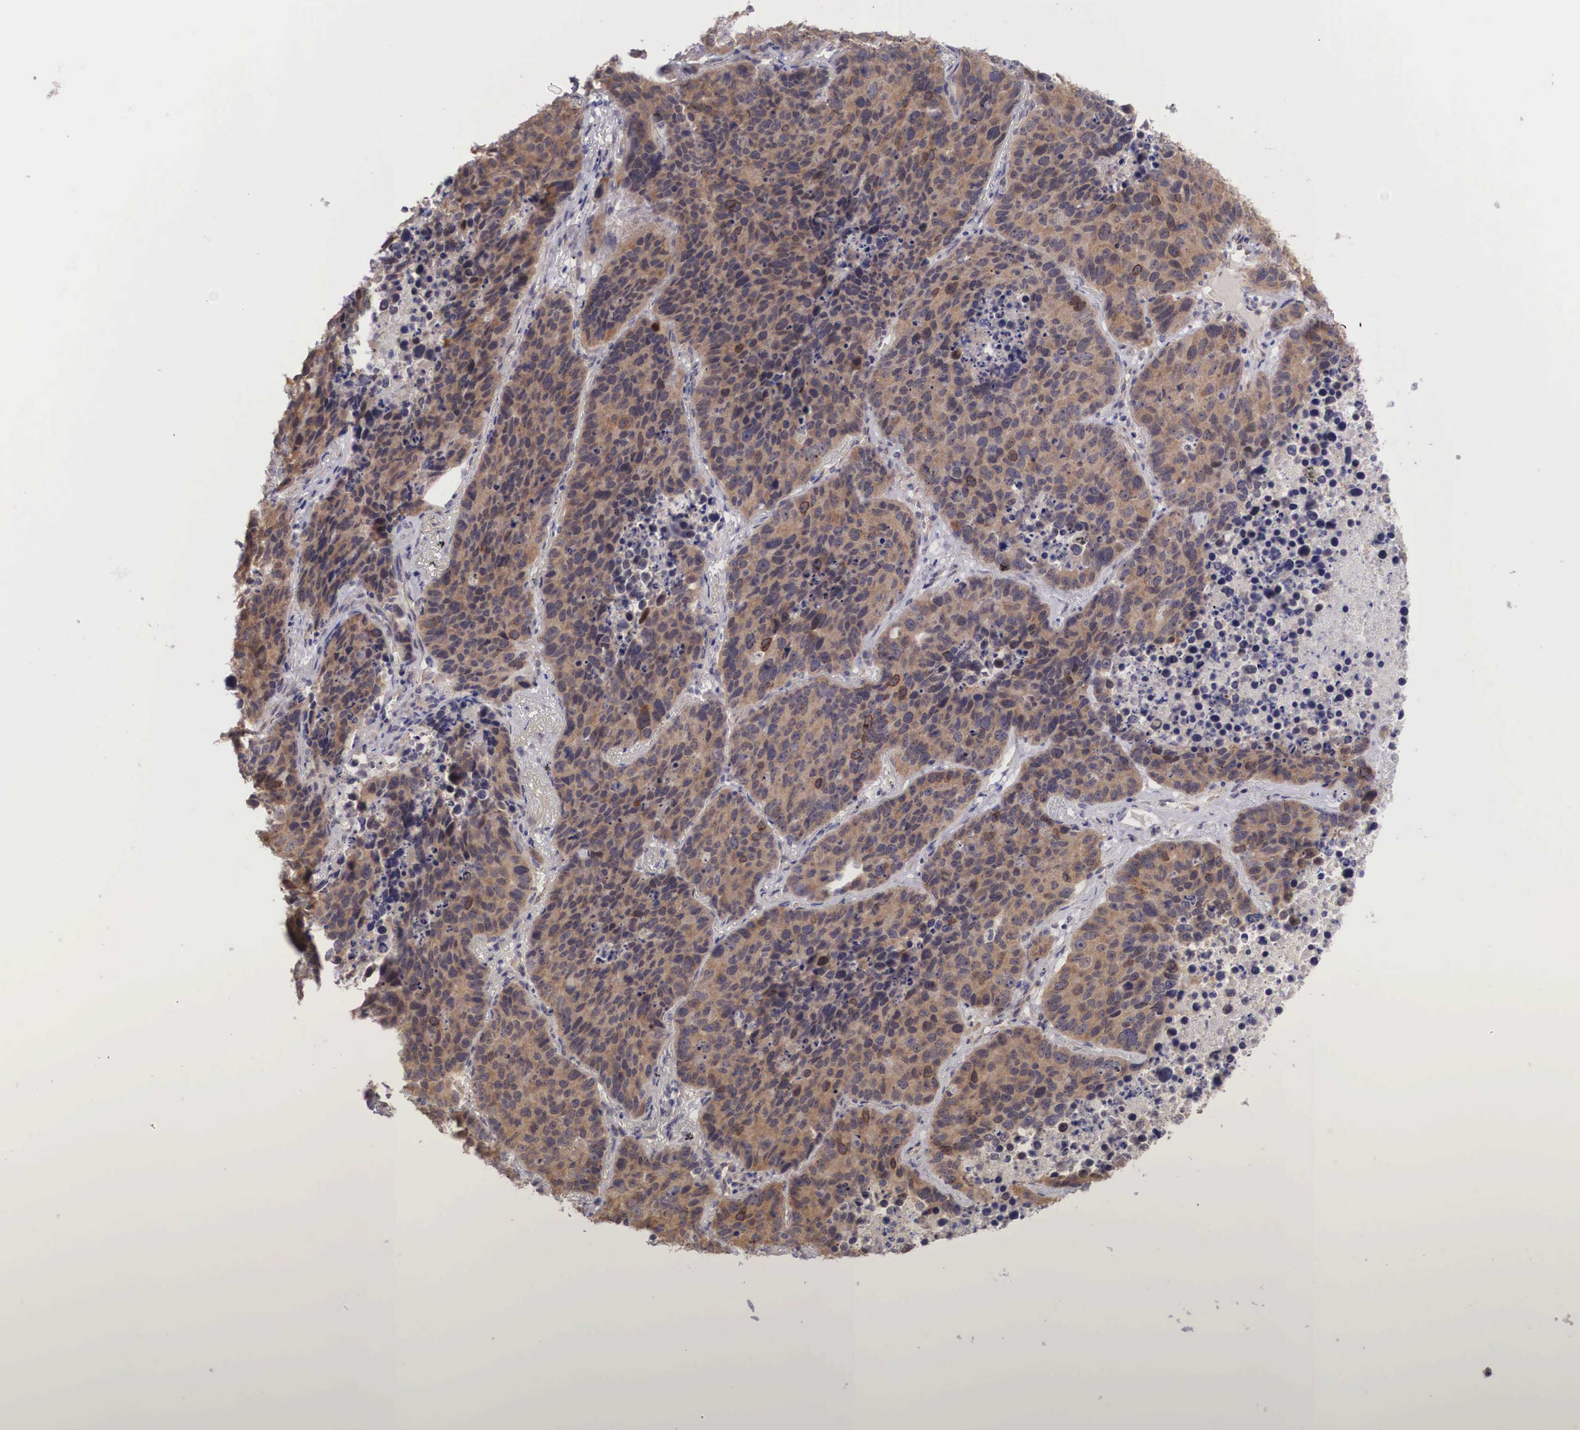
{"staining": {"intensity": "moderate", "quantity": ">75%", "location": "cytoplasmic/membranous,nuclear"}, "tissue": "lung cancer", "cell_type": "Tumor cells", "image_type": "cancer", "snomed": [{"axis": "morphology", "description": "Carcinoid, malignant, NOS"}, {"axis": "topography", "description": "Lung"}], "caption": "Immunohistochemical staining of carcinoid (malignant) (lung) exhibits medium levels of moderate cytoplasmic/membranous and nuclear expression in approximately >75% of tumor cells. (DAB (3,3'-diaminobenzidine) IHC, brown staining for protein, blue staining for nuclei).", "gene": "DNAJB7", "patient": {"sex": "male", "age": 60}}